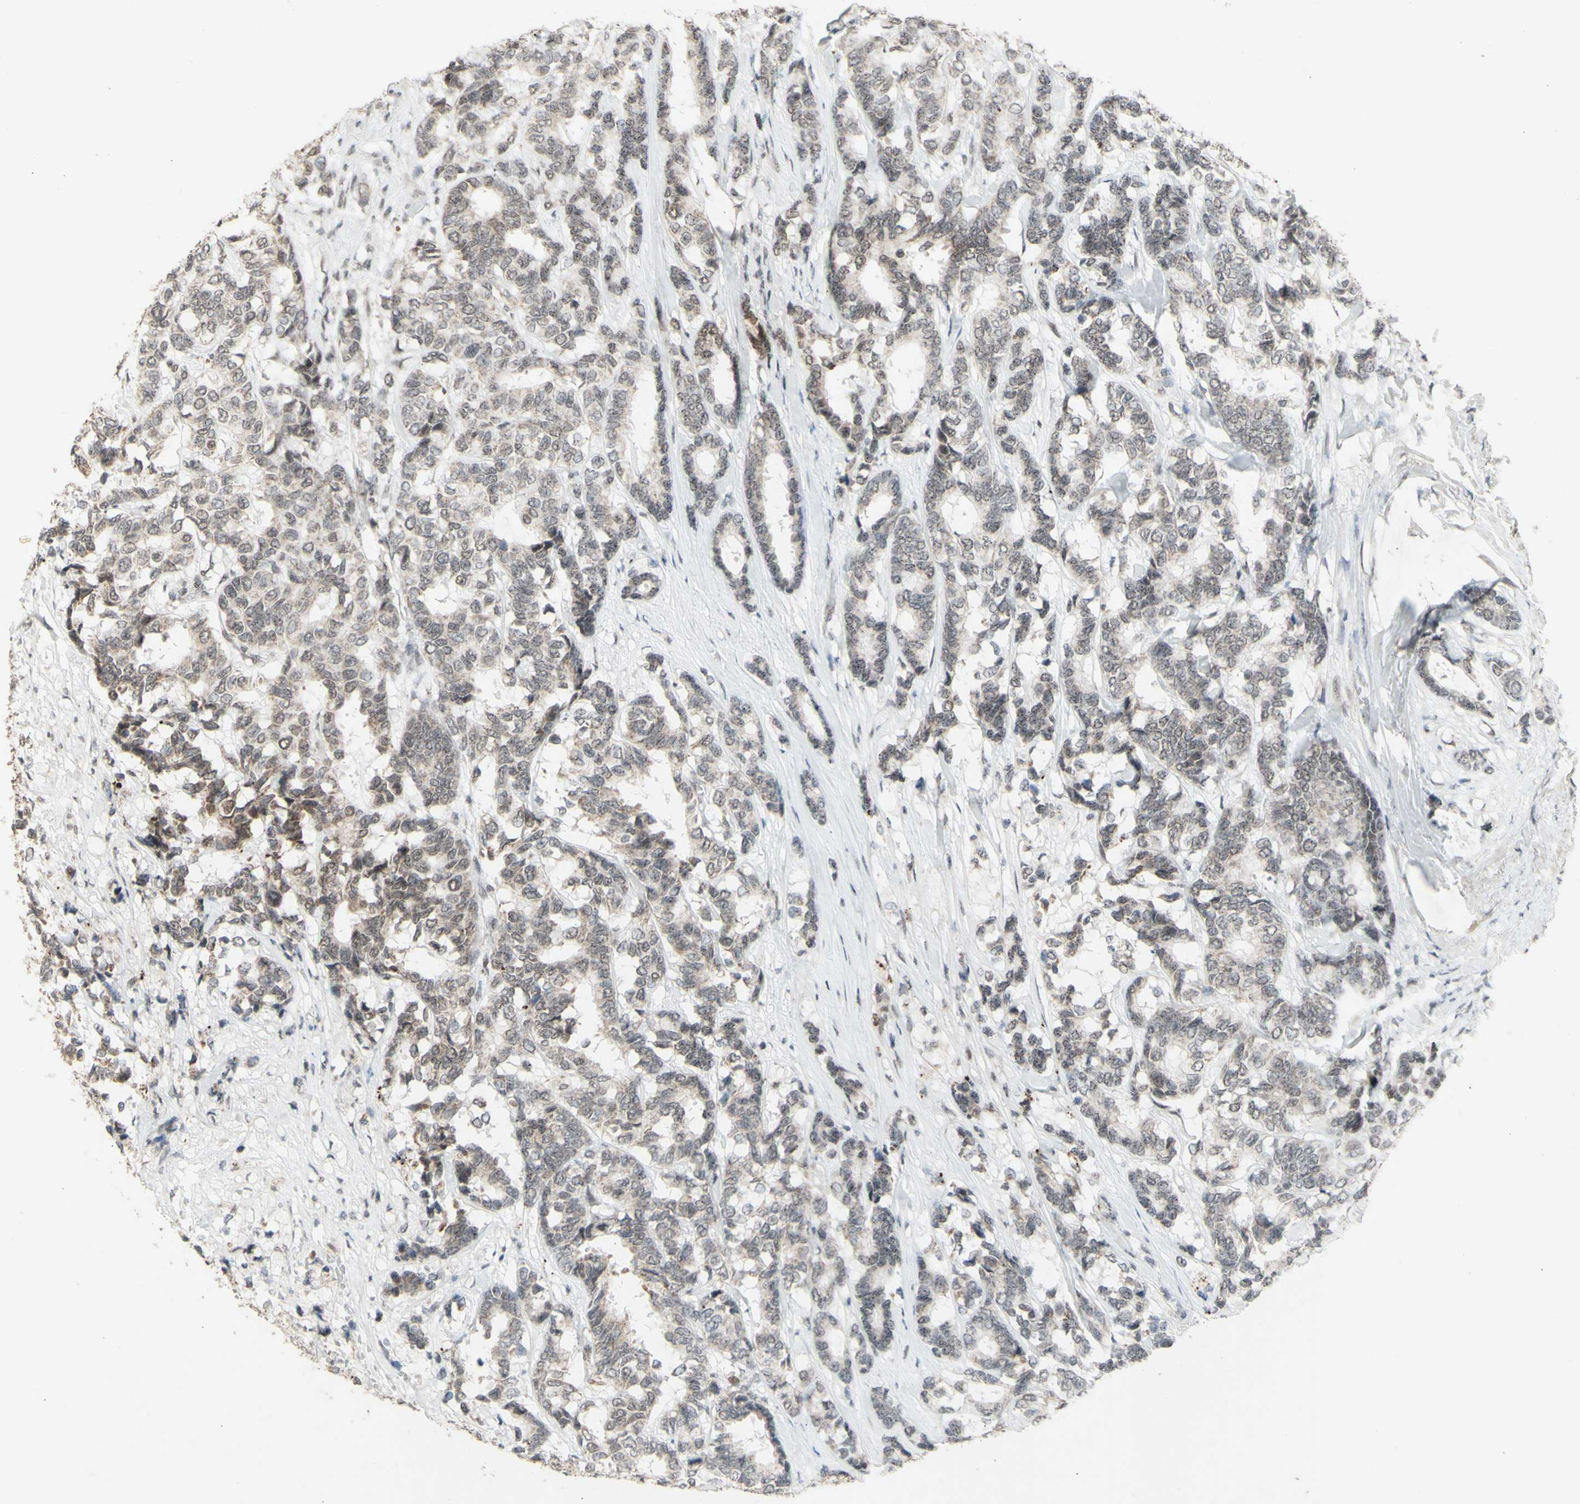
{"staining": {"intensity": "weak", "quantity": "<25%", "location": "nuclear"}, "tissue": "breast cancer", "cell_type": "Tumor cells", "image_type": "cancer", "snomed": [{"axis": "morphology", "description": "Duct carcinoma"}, {"axis": "topography", "description": "Breast"}], "caption": "DAB immunohistochemical staining of breast intraductal carcinoma displays no significant staining in tumor cells.", "gene": "CENPB", "patient": {"sex": "female", "age": 87}}